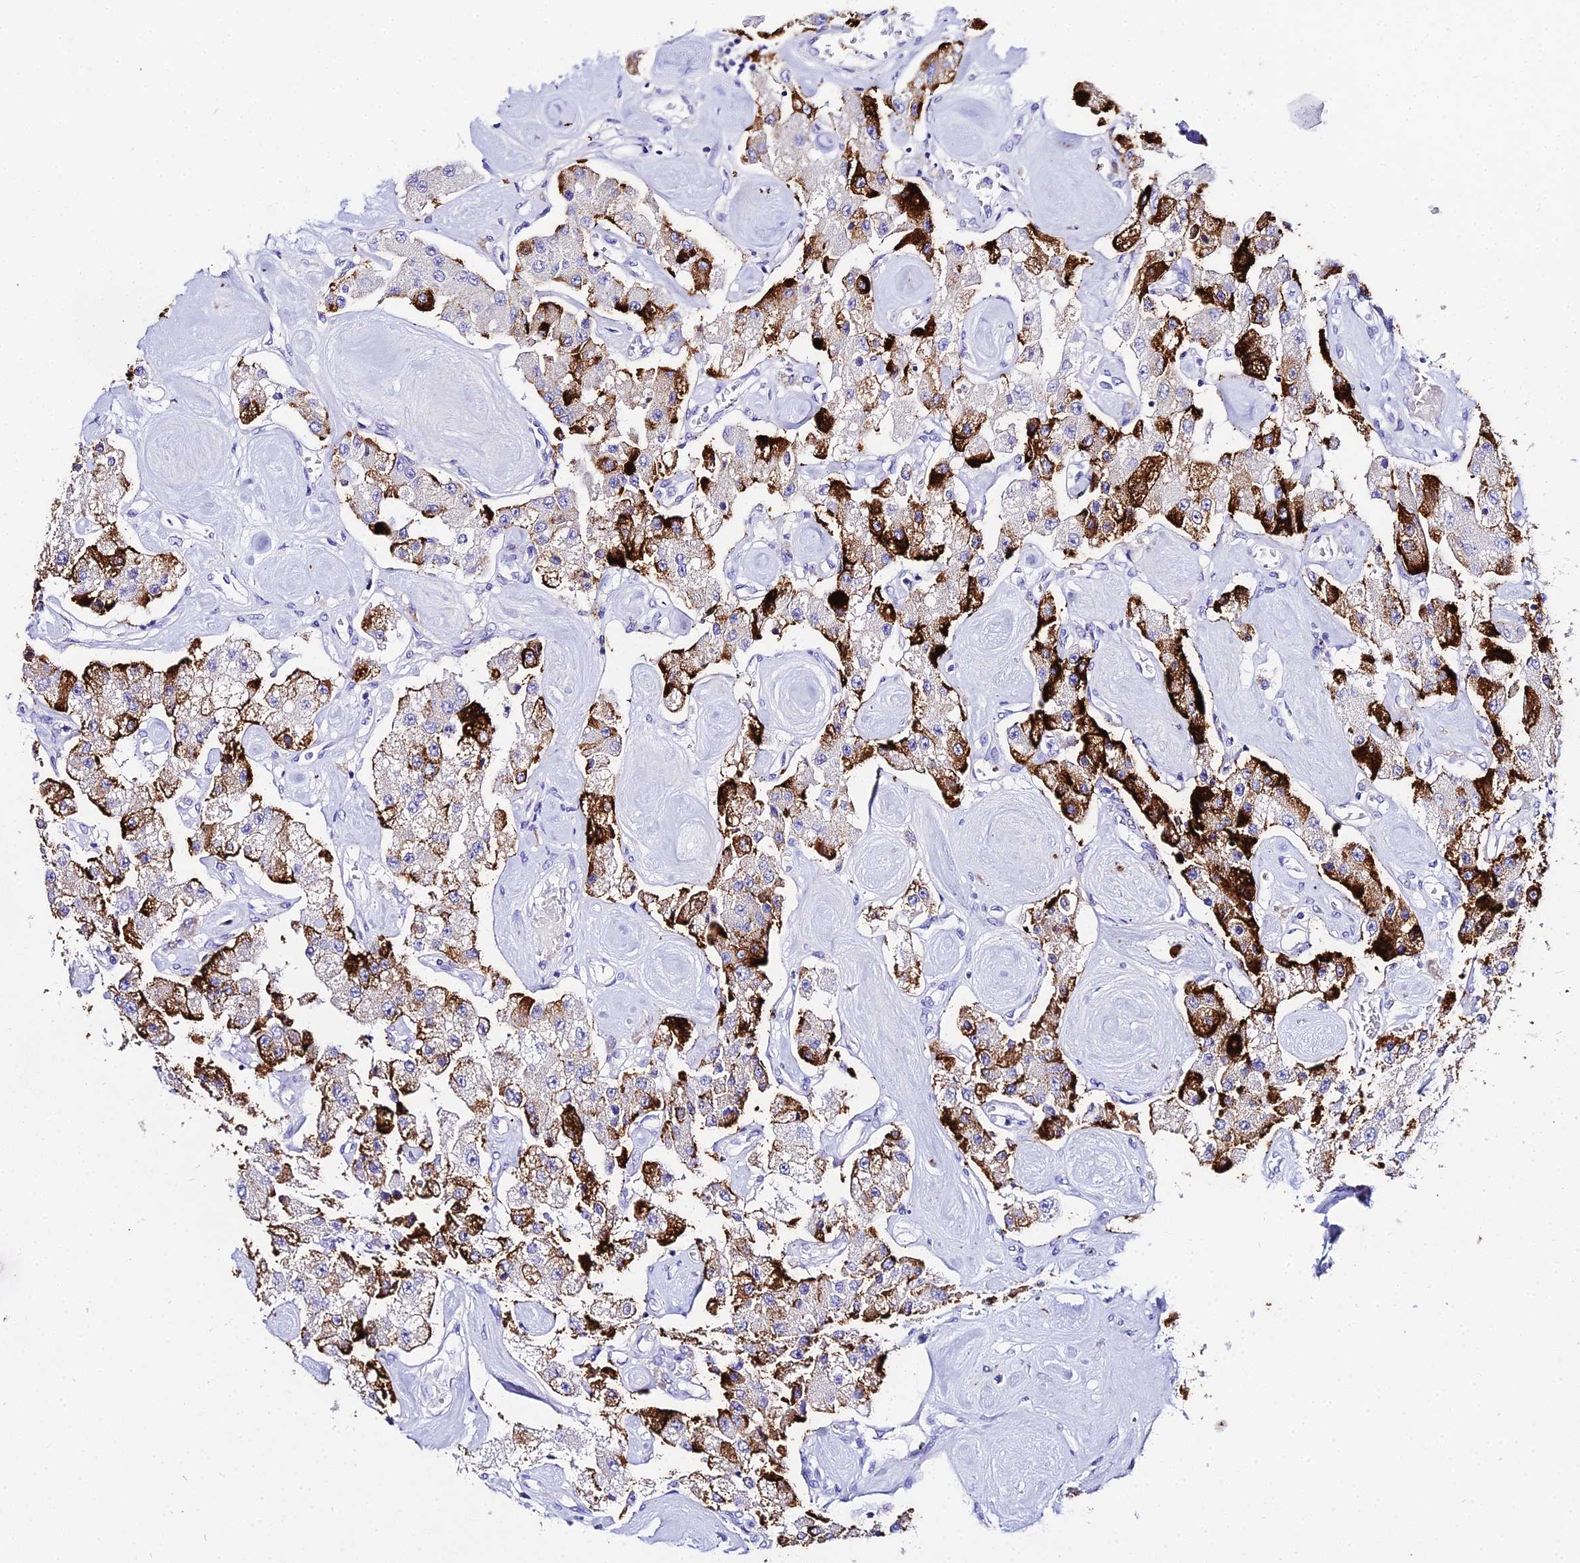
{"staining": {"intensity": "strong", "quantity": "25%-75%", "location": "cytoplasmic/membranous"}, "tissue": "carcinoid", "cell_type": "Tumor cells", "image_type": "cancer", "snomed": [{"axis": "morphology", "description": "Carcinoid, malignant, NOS"}, {"axis": "topography", "description": "Pancreas"}], "caption": "A high-resolution image shows immunohistochemistry staining of carcinoid, which reveals strong cytoplasmic/membranous expression in approximately 25%-75% of tumor cells.", "gene": "TUBA3D", "patient": {"sex": "male", "age": 41}}